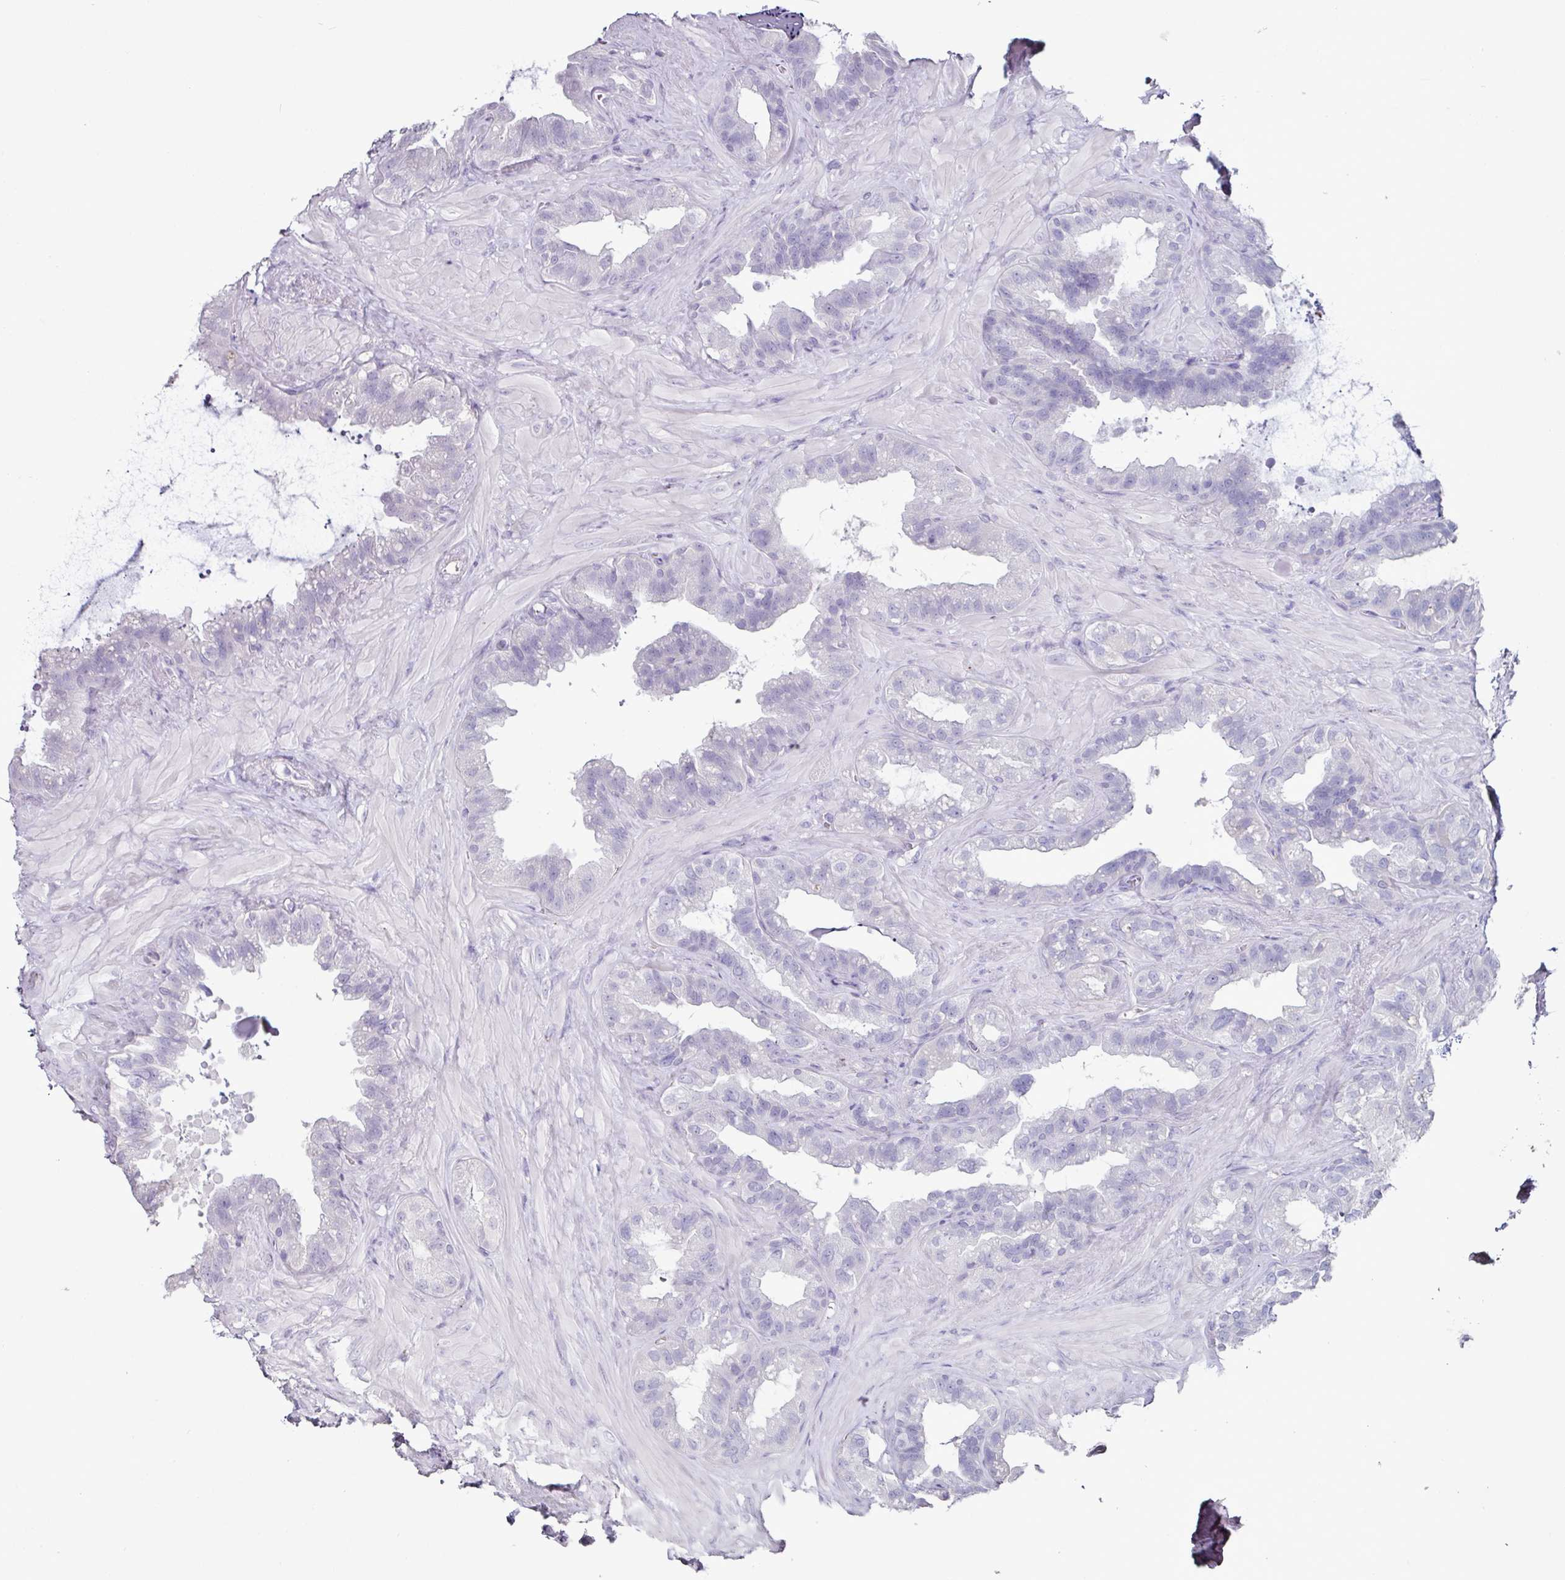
{"staining": {"intensity": "negative", "quantity": "none", "location": "none"}, "tissue": "seminal vesicle", "cell_type": "Glandular cells", "image_type": "normal", "snomed": [{"axis": "morphology", "description": "Normal tissue, NOS"}, {"axis": "topography", "description": "Seminal veicle"}, {"axis": "topography", "description": "Peripheral nerve tissue"}], "caption": "Glandular cells show no significant protein positivity in unremarkable seminal vesicle. The staining was performed using DAB (3,3'-diaminobenzidine) to visualize the protein expression in brown, while the nuclei were stained in blue with hematoxylin (Magnification: 20x).", "gene": "GLP2R", "patient": {"sex": "male", "age": 76}}